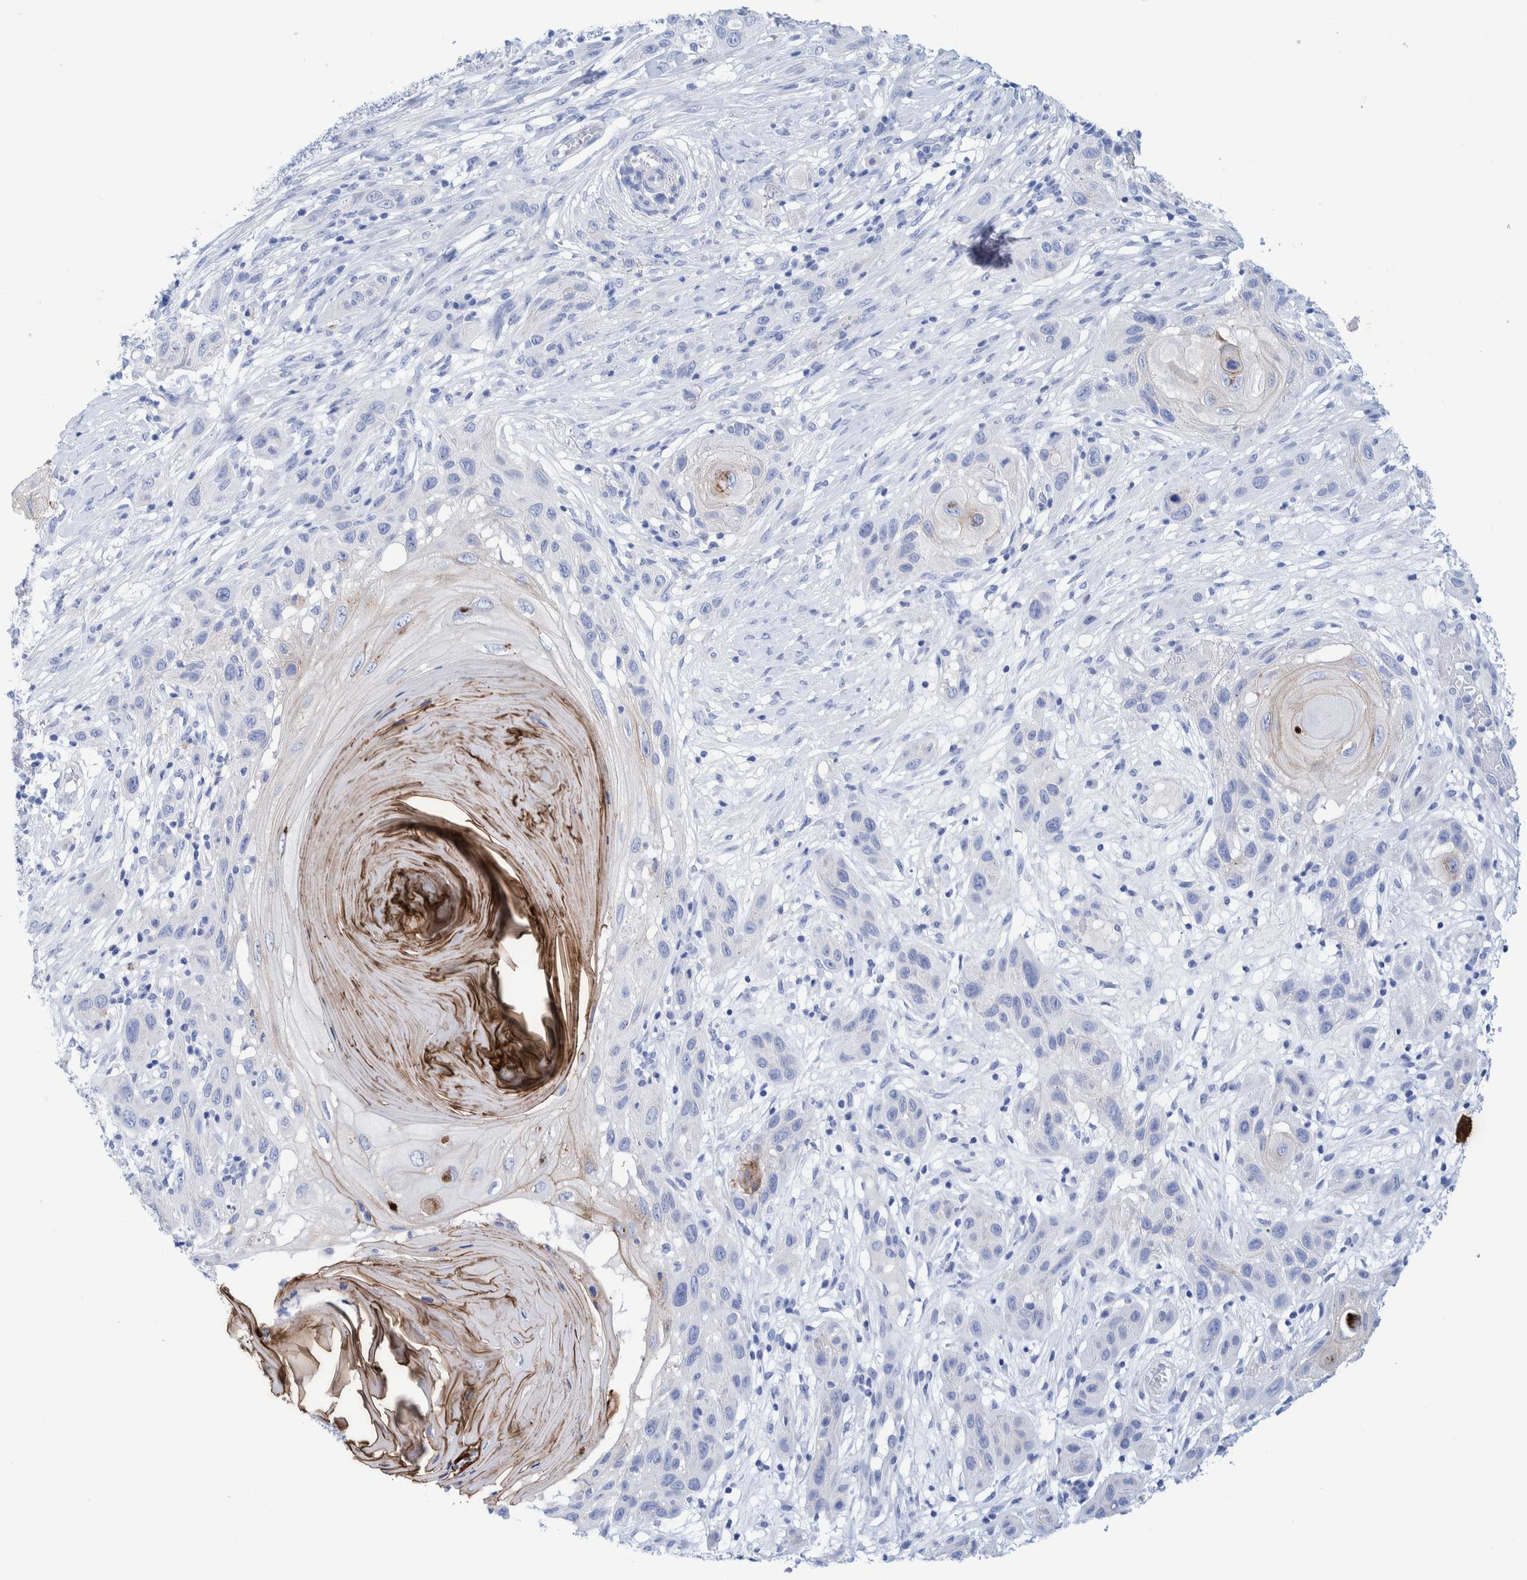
{"staining": {"intensity": "moderate", "quantity": "<25%", "location": "cytoplasmic/membranous"}, "tissue": "skin cancer", "cell_type": "Tumor cells", "image_type": "cancer", "snomed": [{"axis": "morphology", "description": "Squamous cell carcinoma, NOS"}, {"axis": "topography", "description": "Skin"}], "caption": "IHC (DAB (3,3'-diaminobenzidine)) staining of human skin squamous cell carcinoma demonstrates moderate cytoplasmic/membranous protein expression in about <25% of tumor cells.", "gene": "PERP", "patient": {"sex": "female", "age": 96}}